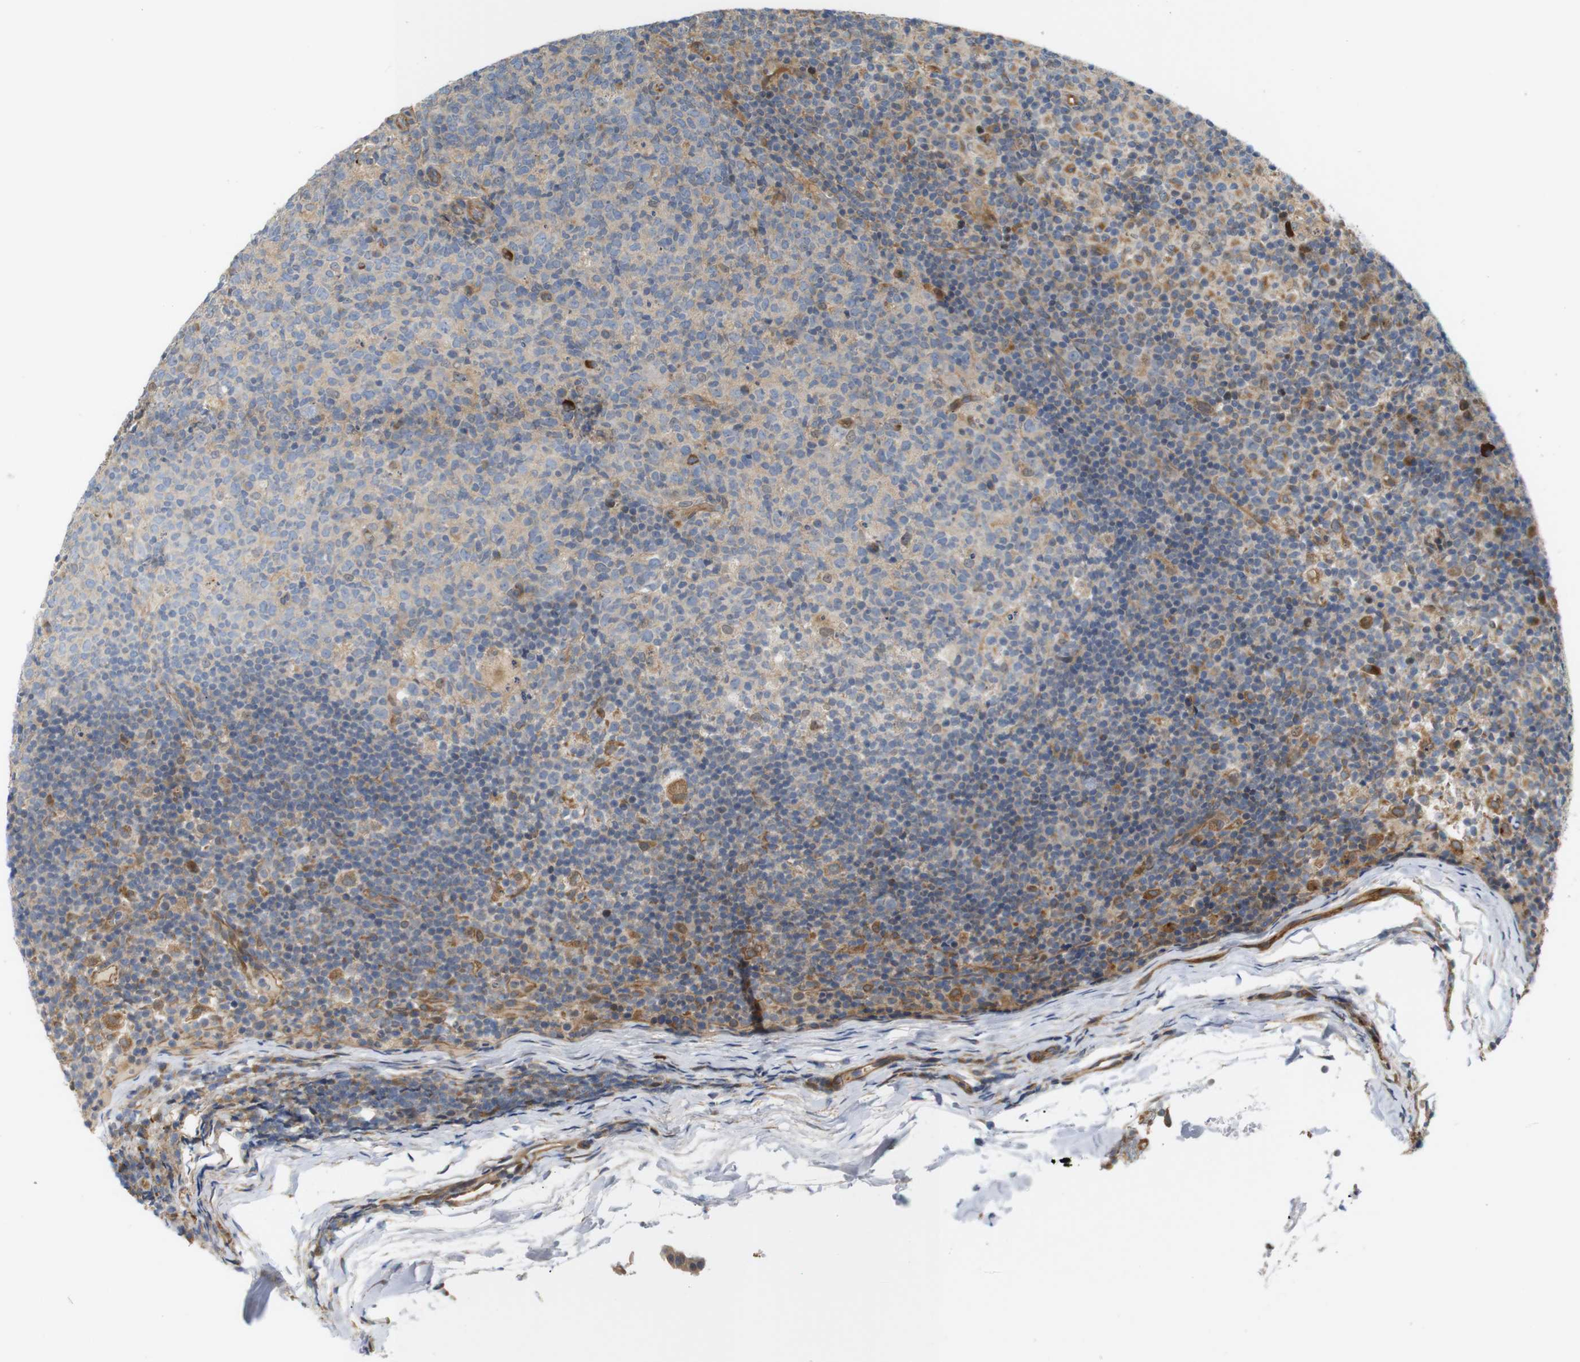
{"staining": {"intensity": "weak", "quantity": "25%-75%", "location": "cytoplasmic/membranous"}, "tissue": "lymph node", "cell_type": "Germinal center cells", "image_type": "normal", "snomed": [{"axis": "morphology", "description": "Normal tissue, NOS"}, {"axis": "morphology", "description": "Inflammation, NOS"}, {"axis": "topography", "description": "Lymph node"}], "caption": "IHC micrograph of normal human lymph node stained for a protein (brown), which demonstrates low levels of weak cytoplasmic/membranous expression in about 25%-75% of germinal center cells.", "gene": "RPTOR", "patient": {"sex": "male", "age": 55}}